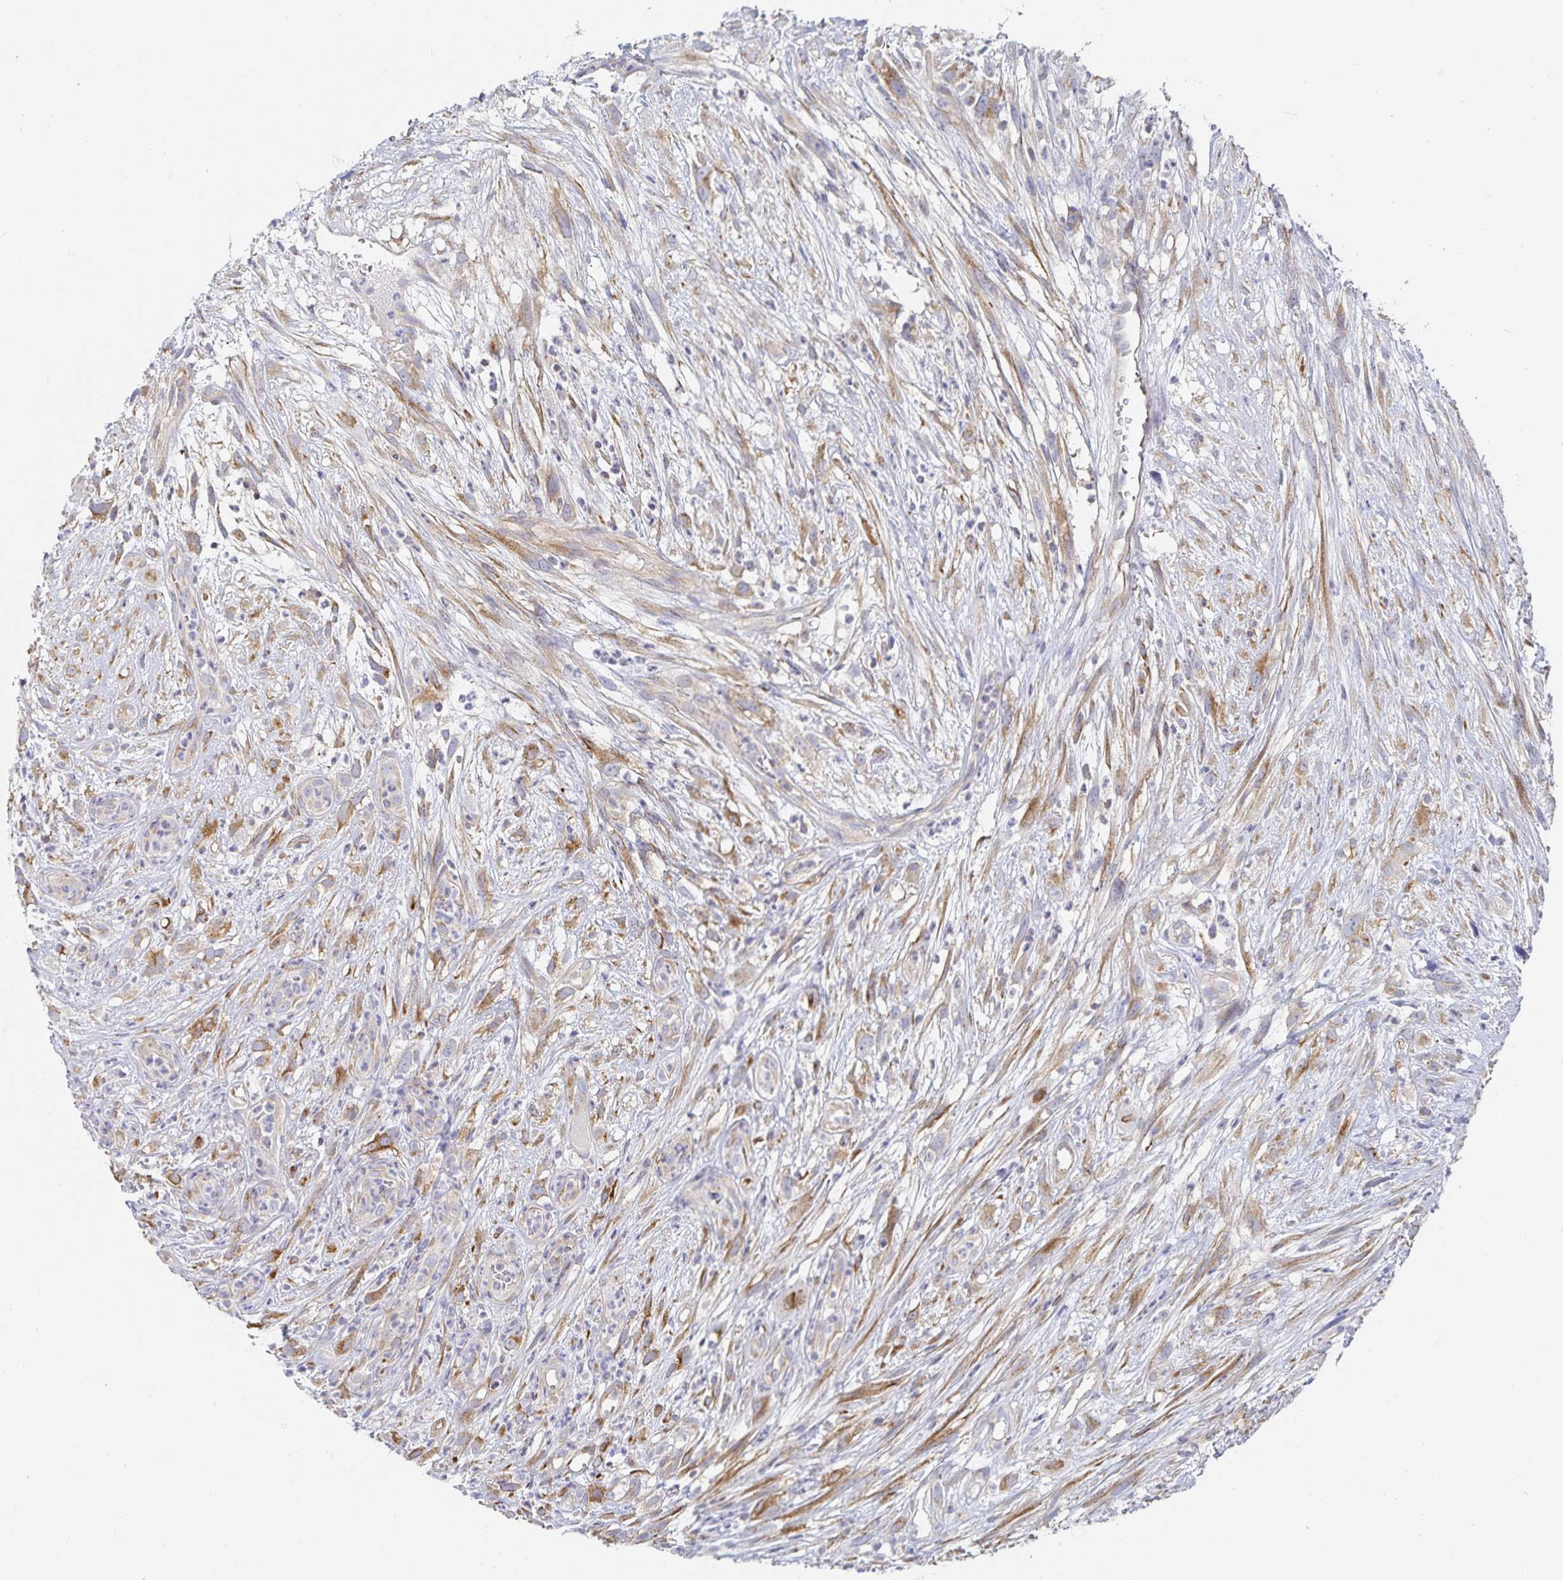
{"staining": {"intensity": "weak", "quantity": "25%-75%", "location": "cytoplasmic/membranous"}, "tissue": "head and neck cancer", "cell_type": "Tumor cells", "image_type": "cancer", "snomed": [{"axis": "morphology", "description": "Squamous cell carcinoma, NOS"}, {"axis": "topography", "description": "Head-Neck"}], "caption": "The micrograph shows a brown stain indicating the presence of a protein in the cytoplasmic/membranous of tumor cells in head and neck cancer.", "gene": "SFTPA1", "patient": {"sex": "male", "age": 65}}